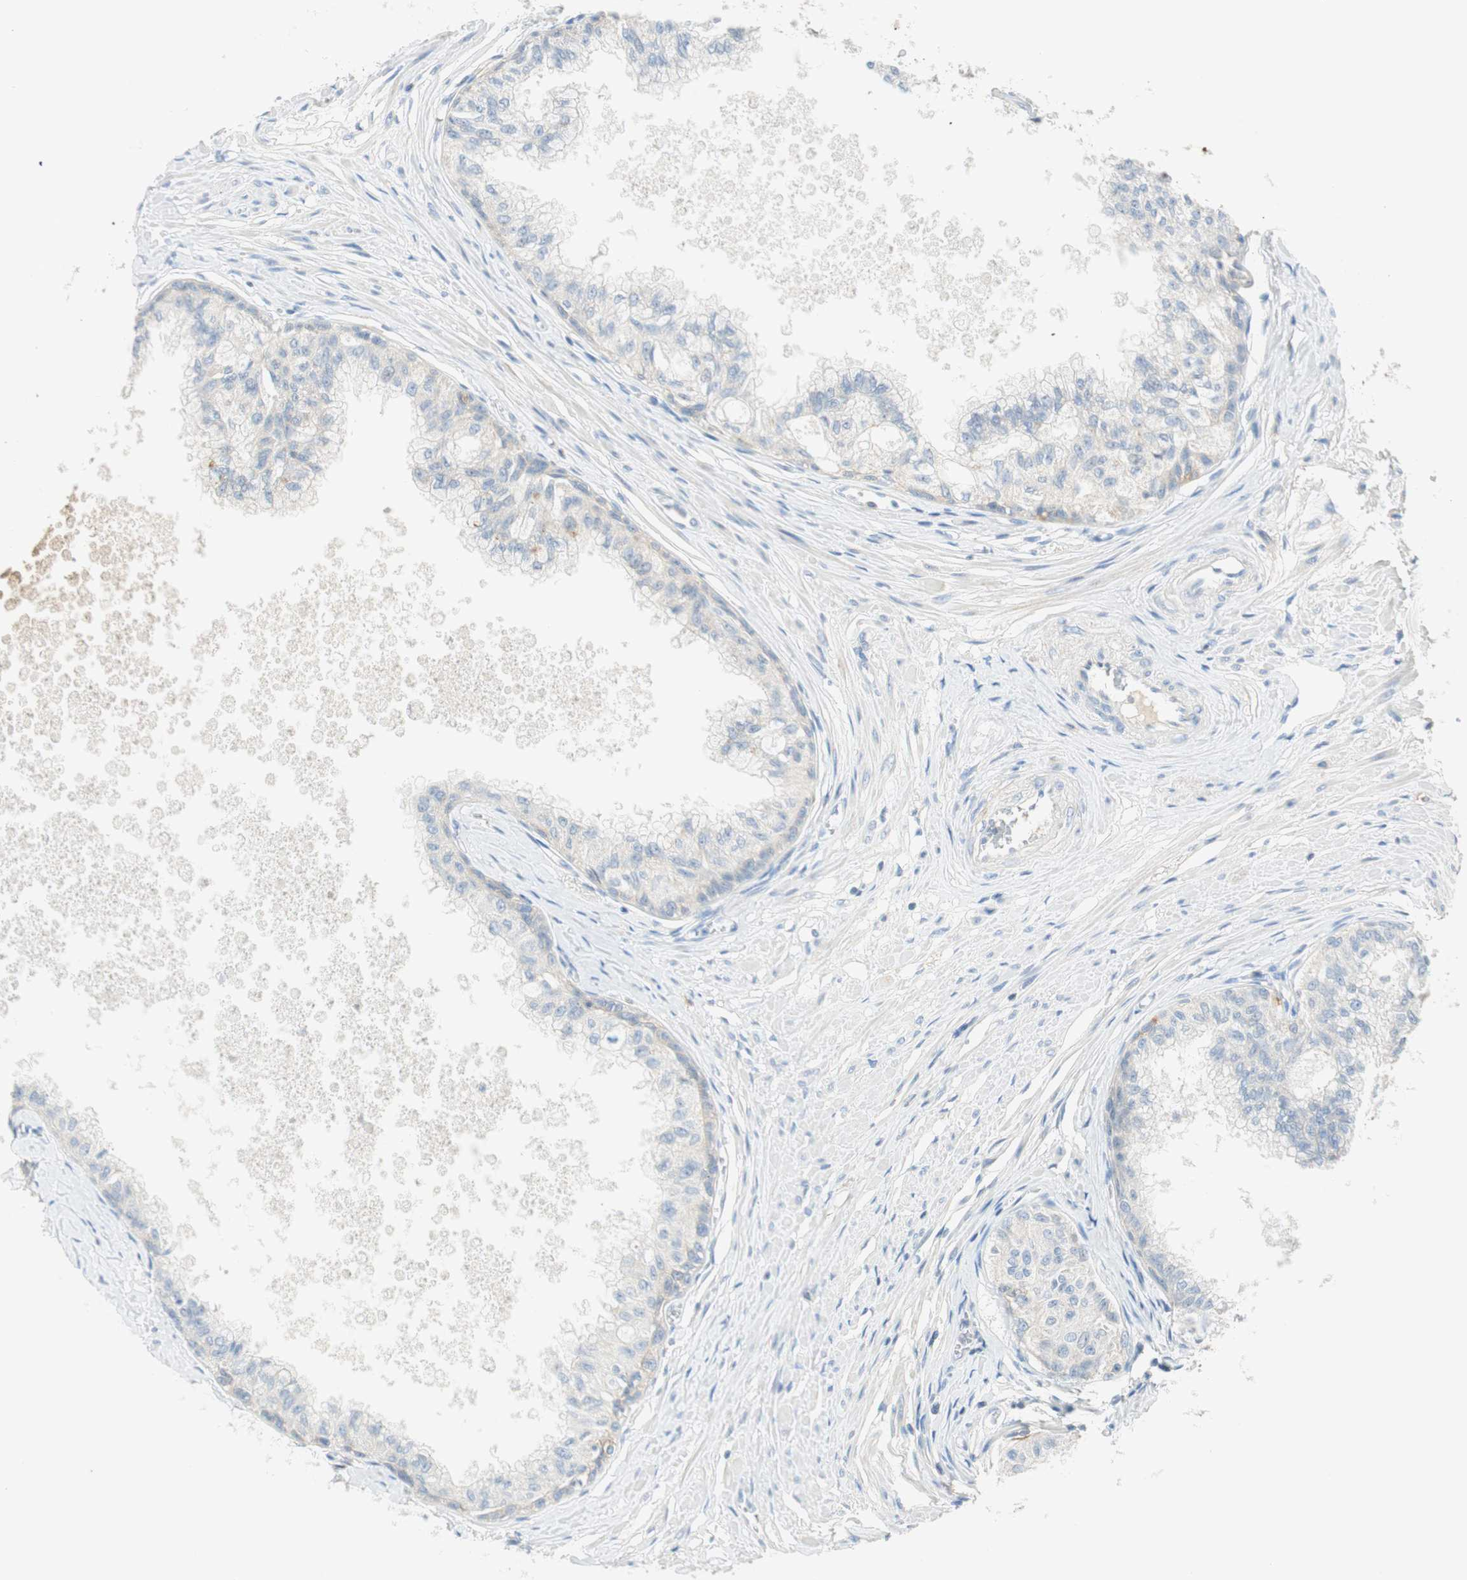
{"staining": {"intensity": "strong", "quantity": "<25%", "location": "nuclear"}, "tissue": "prostate", "cell_type": "Glandular cells", "image_type": "normal", "snomed": [{"axis": "morphology", "description": "Normal tissue, NOS"}, {"axis": "topography", "description": "Prostate"}, {"axis": "topography", "description": "Seminal veicle"}], "caption": "Immunohistochemistry of benign prostate exhibits medium levels of strong nuclear staining in approximately <25% of glandular cells. (DAB (3,3'-diaminobenzidine) IHC, brown staining for protein, blue staining for nuclei).", "gene": "PTTG1", "patient": {"sex": "male", "age": 60}}